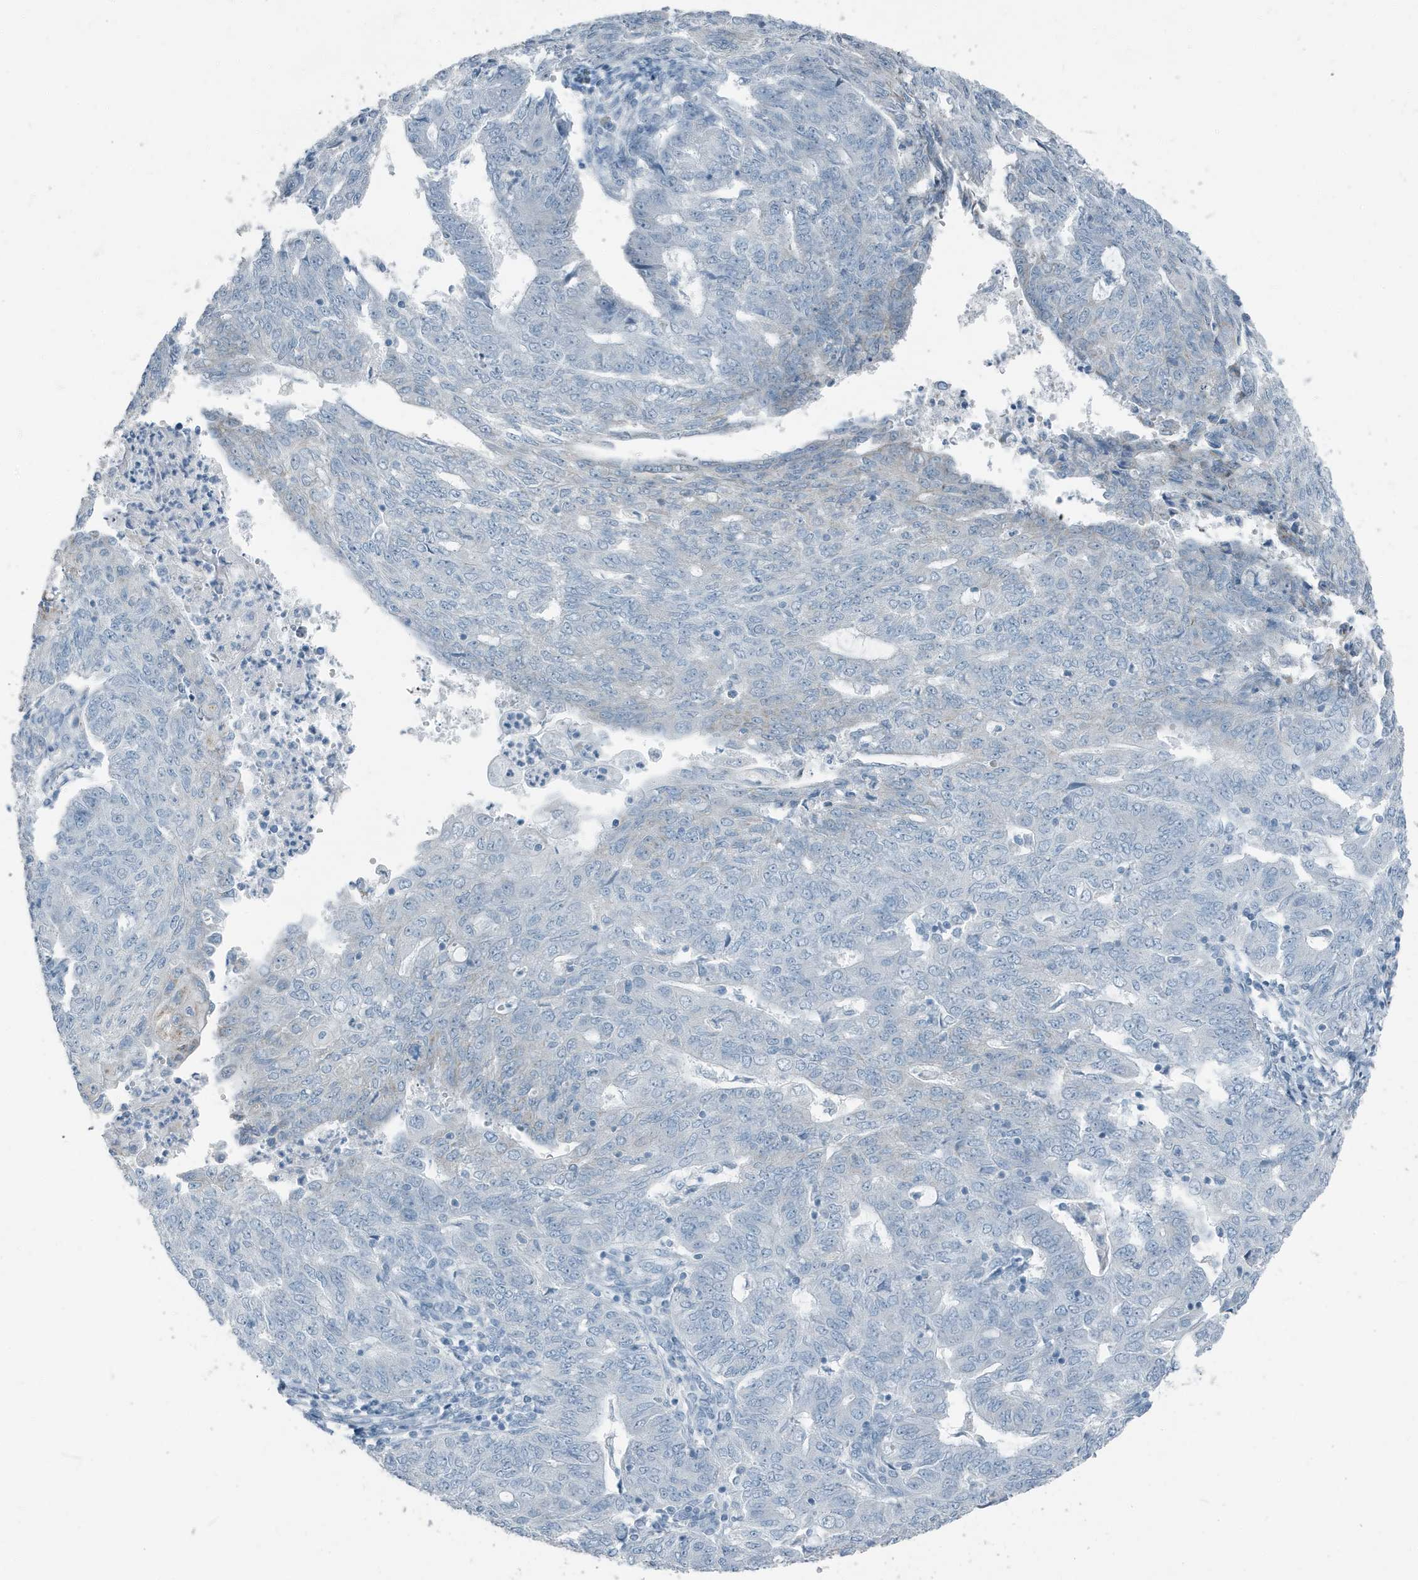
{"staining": {"intensity": "negative", "quantity": "none", "location": "none"}, "tissue": "endometrial cancer", "cell_type": "Tumor cells", "image_type": "cancer", "snomed": [{"axis": "morphology", "description": "Adenocarcinoma, NOS"}, {"axis": "topography", "description": "Endometrium"}], "caption": "IHC histopathology image of human adenocarcinoma (endometrial) stained for a protein (brown), which demonstrates no positivity in tumor cells.", "gene": "FAM162A", "patient": {"sex": "female", "age": 32}}